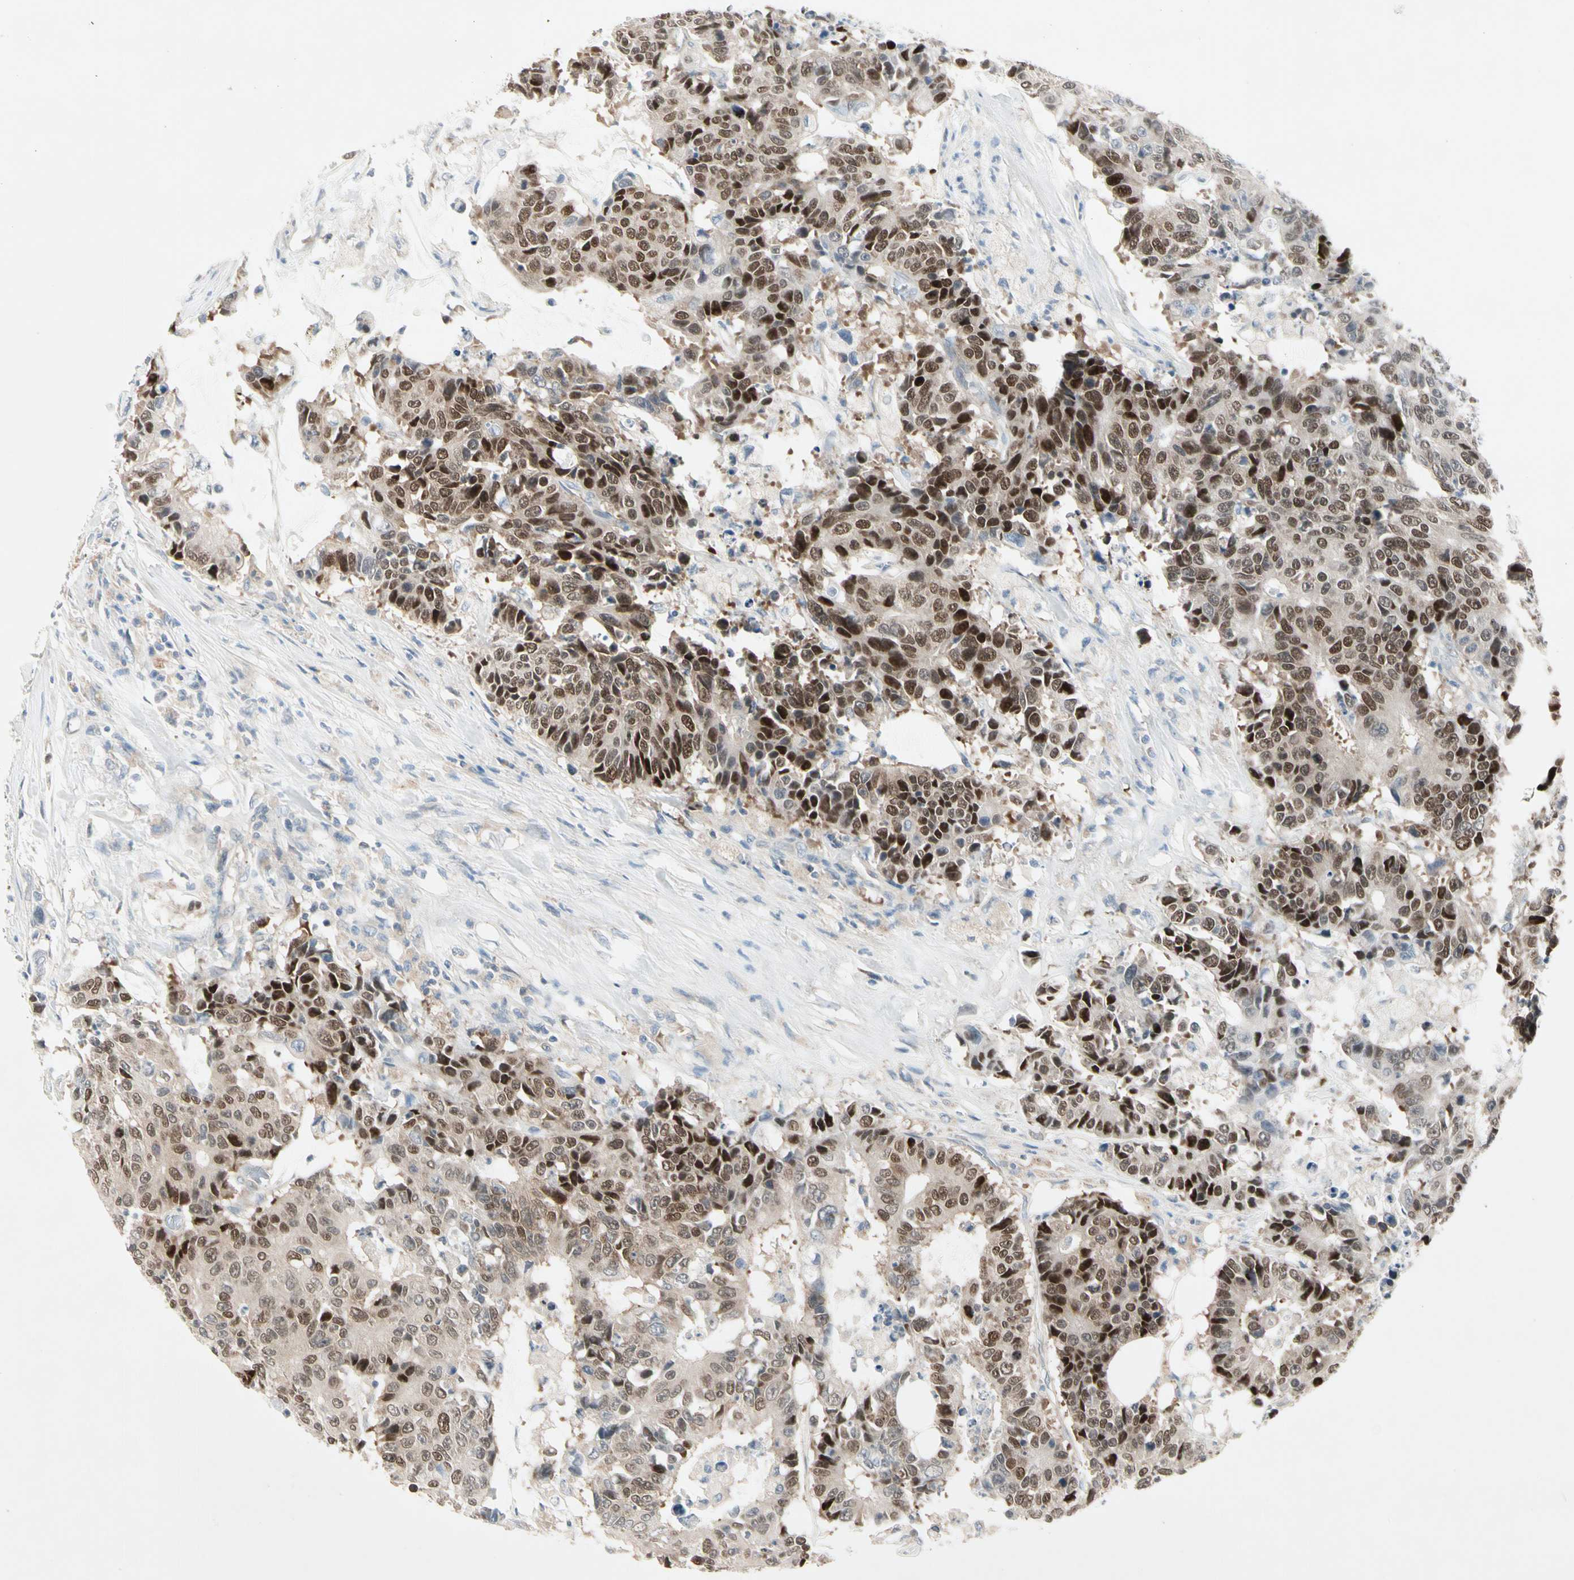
{"staining": {"intensity": "strong", "quantity": "25%-75%", "location": "cytoplasmic/membranous,nuclear"}, "tissue": "colorectal cancer", "cell_type": "Tumor cells", "image_type": "cancer", "snomed": [{"axis": "morphology", "description": "Adenocarcinoma, NOS"}, {"axis": "topography", "description": "Colon"}], "caption": "Immunohistochemistry image of neoplastic tissue: human adenocarcinoma (colorectal) stained using immunohistochemistry (IHC) displays high levels of strong protein expression localized specifically in the cytoplasmic/membranous and nuclear of tumor cells, appearing as a cytoplasmic/membranous and nuclear brown color.", "gene": "IL1R1", "patient": {"sex": "female", "age": 86}}